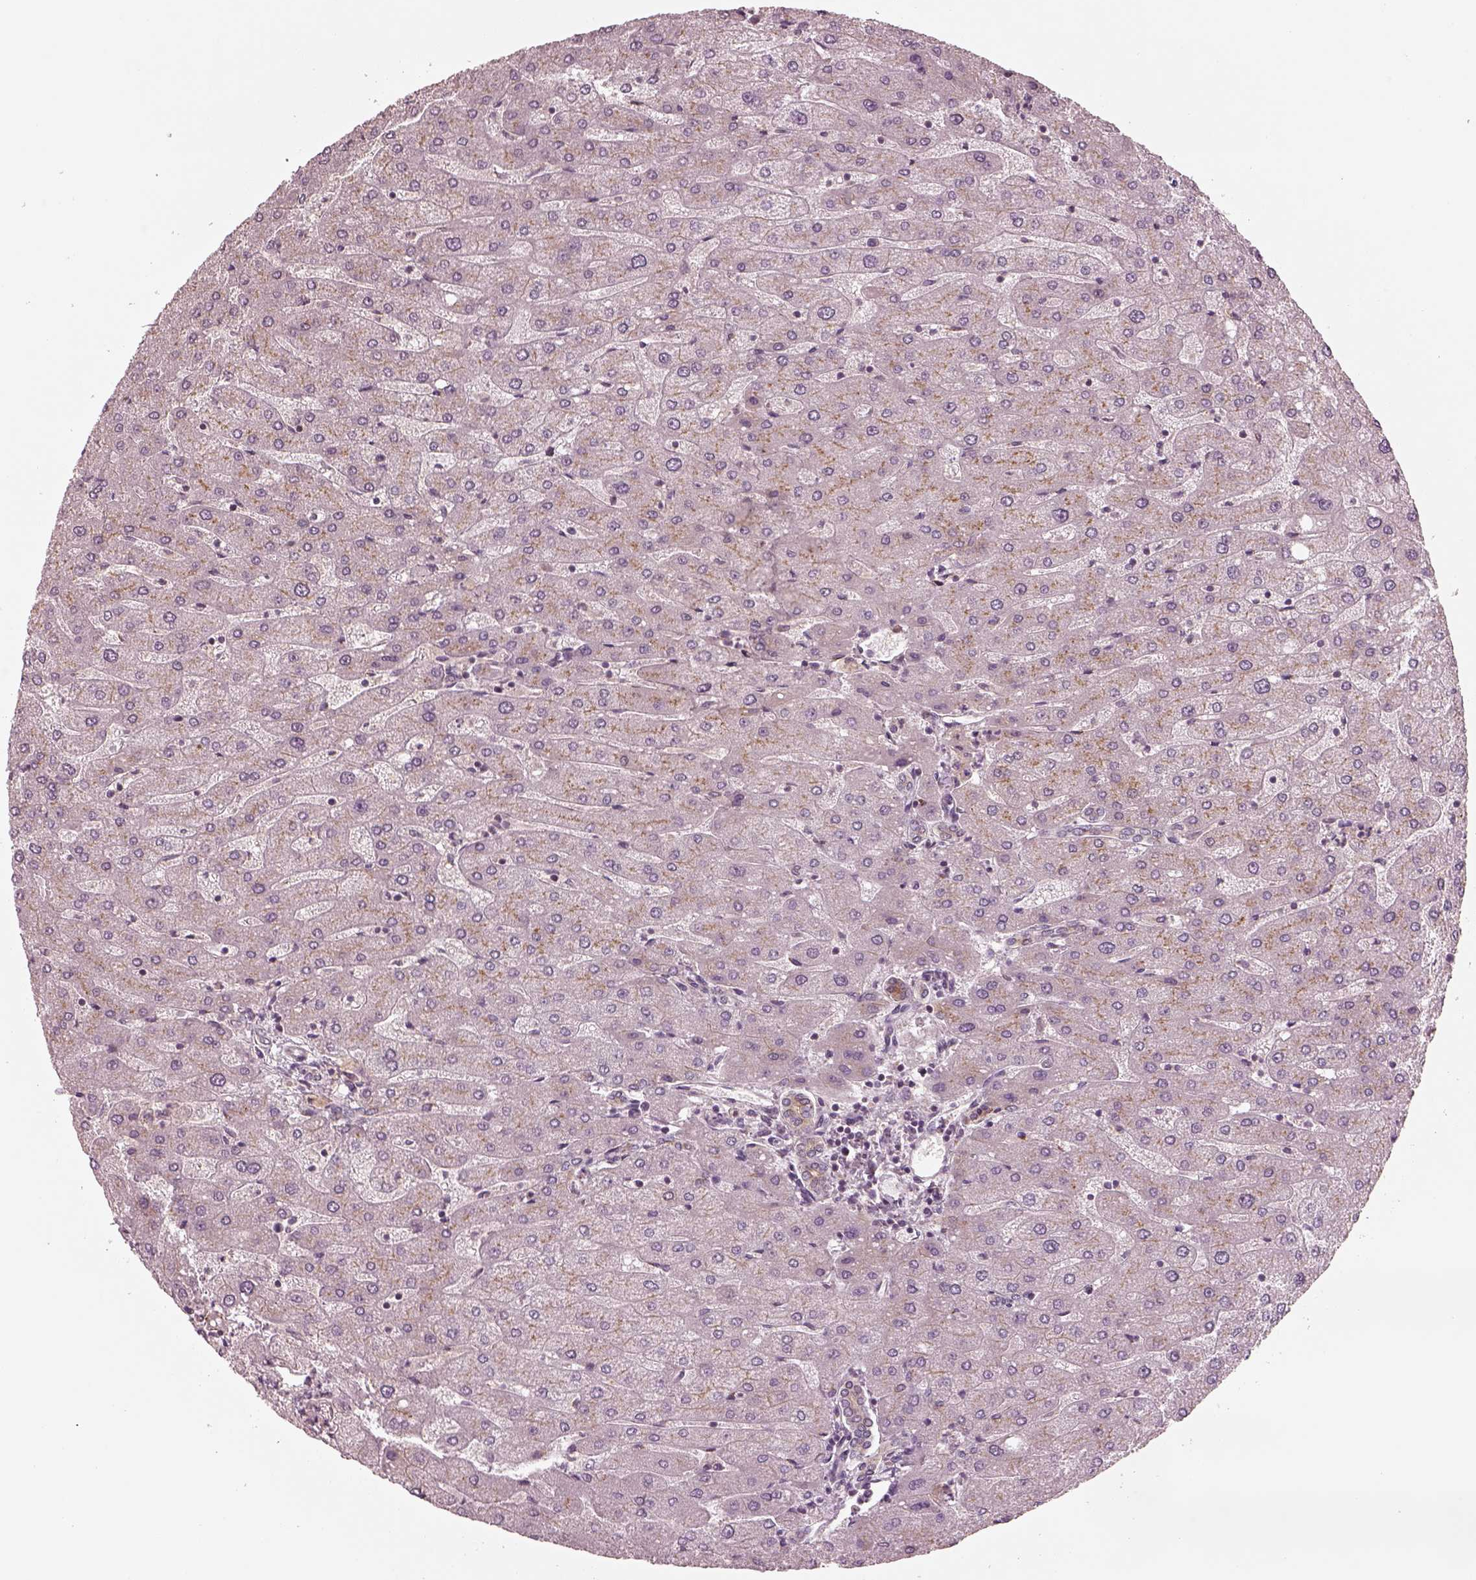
{"staining": {"intensity": "weak", "quantity": ">75%", "location": "cytoplasmic/membranous"}, "tissue": "liver", "cell_type": "Cholangiocytes", "image_type": "normal", "snomed": [{"axis": "morphology", "description": "Normal tissue, NOS"}, {"axis": "topography", "description": "Liver"}], "caption": "Liver stained for a protein (brown) demonstrates weak cytoplasmic/membranous positive positivity in about >75% of cholangiocytes.", "gene": "SDCBP2", "patient": {"sex": "male", "age": 67}}